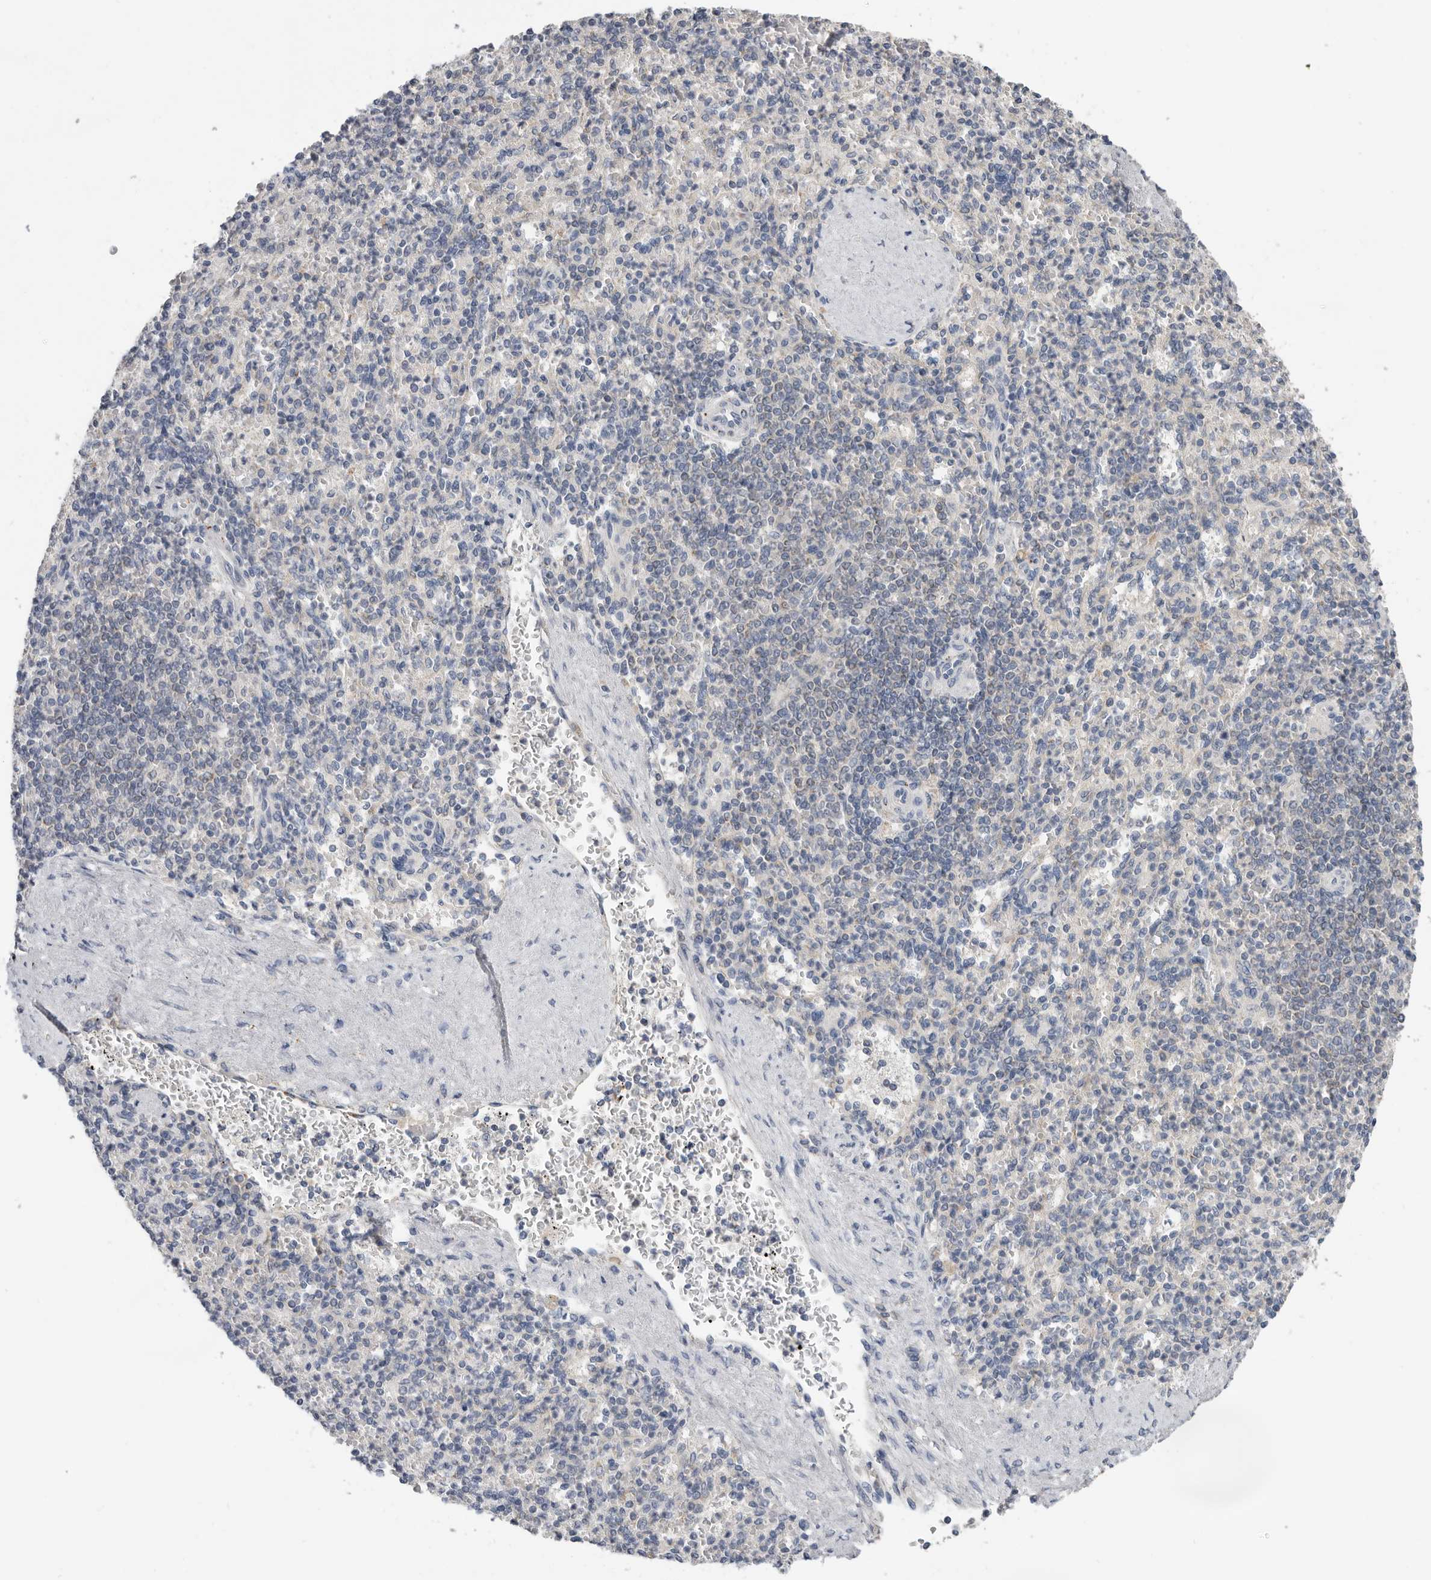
{"staining": {"intensity": "negative", "quantity": "none", "location": "none"}, "tissue": "spleen", "cell_type": "Cells in red pulp", "image_type": "normal", "snomed": [{"axis": "morphology", "description": "Normal tissue, NOS"}, {"axis": "topography", "description": "Spleen"}], "caption": "Micrograph shows no protein expression in cells in red pulp of unremarkable spleen. (Stains: DAB immunohistochemistry (IHC) with hematoxylin counter stain, Microscopy: brightfield microscopy at high magnification).", "gene": "BRCA2", "patient": {"sex": "female", "age": 74}}